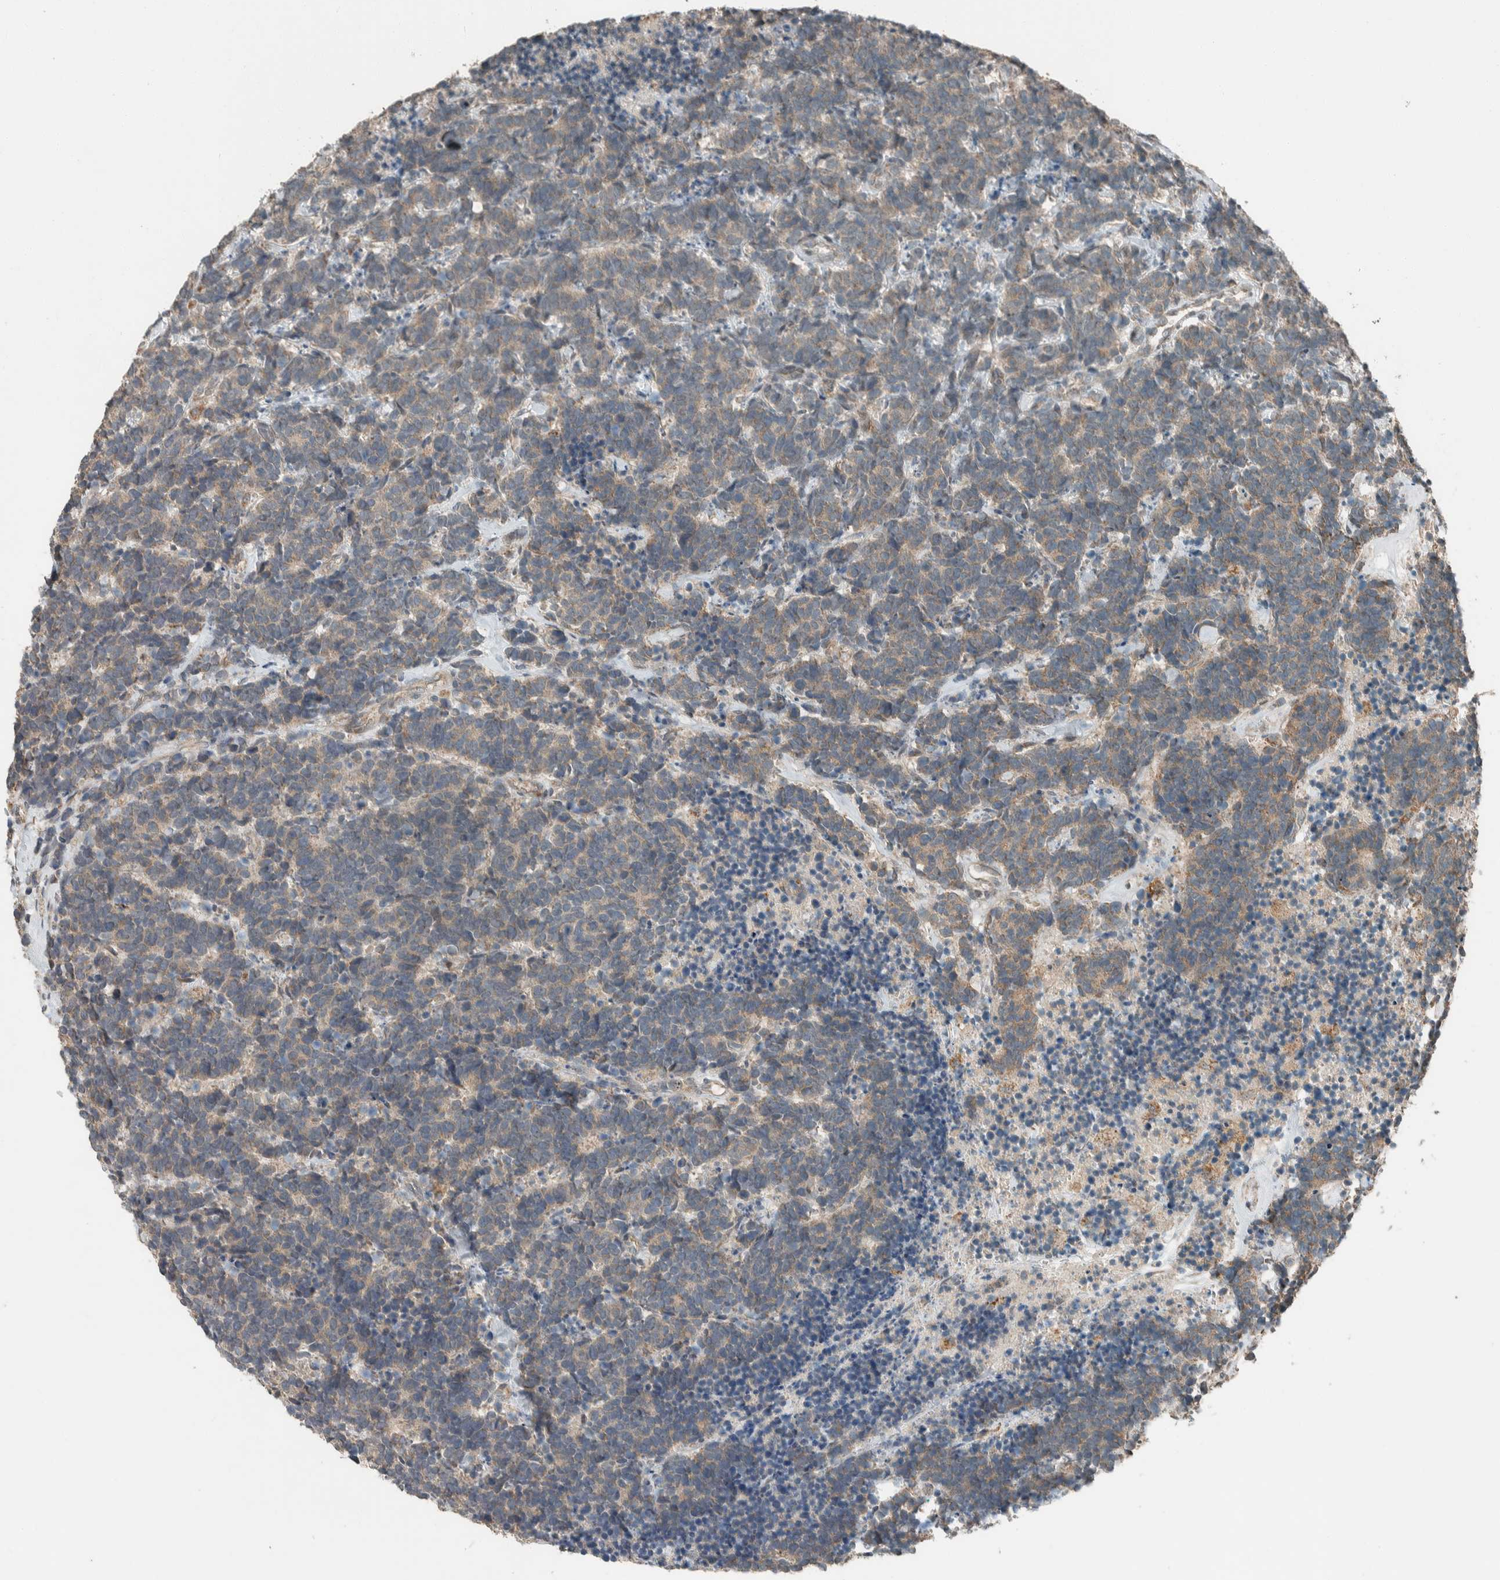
{"staining": {"intensity": "weak", "quantity": ">75%", "location": "cytoplasmic/membranous"}, "tissue": "carcinoid", "cell_type": "Tumor cells", "image_type": "cancer", "snomed": [{"axis": "morphology", "description": "Carcinoma, NOS"}, {"axis": "morphology", "description": "Carcinoid, malignant, NOS"}, {"axis": "topography", "description": "Urinary bladder"}], "caption": "Protein analysis of carcinoid tissue shows weak cytoplasmic/membranous staining in approximately >75% of tumor cells. The protein of interest is stained brown, and the nuclei are stained in blue (DAB (3,3'-diaminobenzidine) IHC with brightfield microscopy, high magnification).", "gene": "NBR1", "patient": {"sex": "male", "age": 57}}